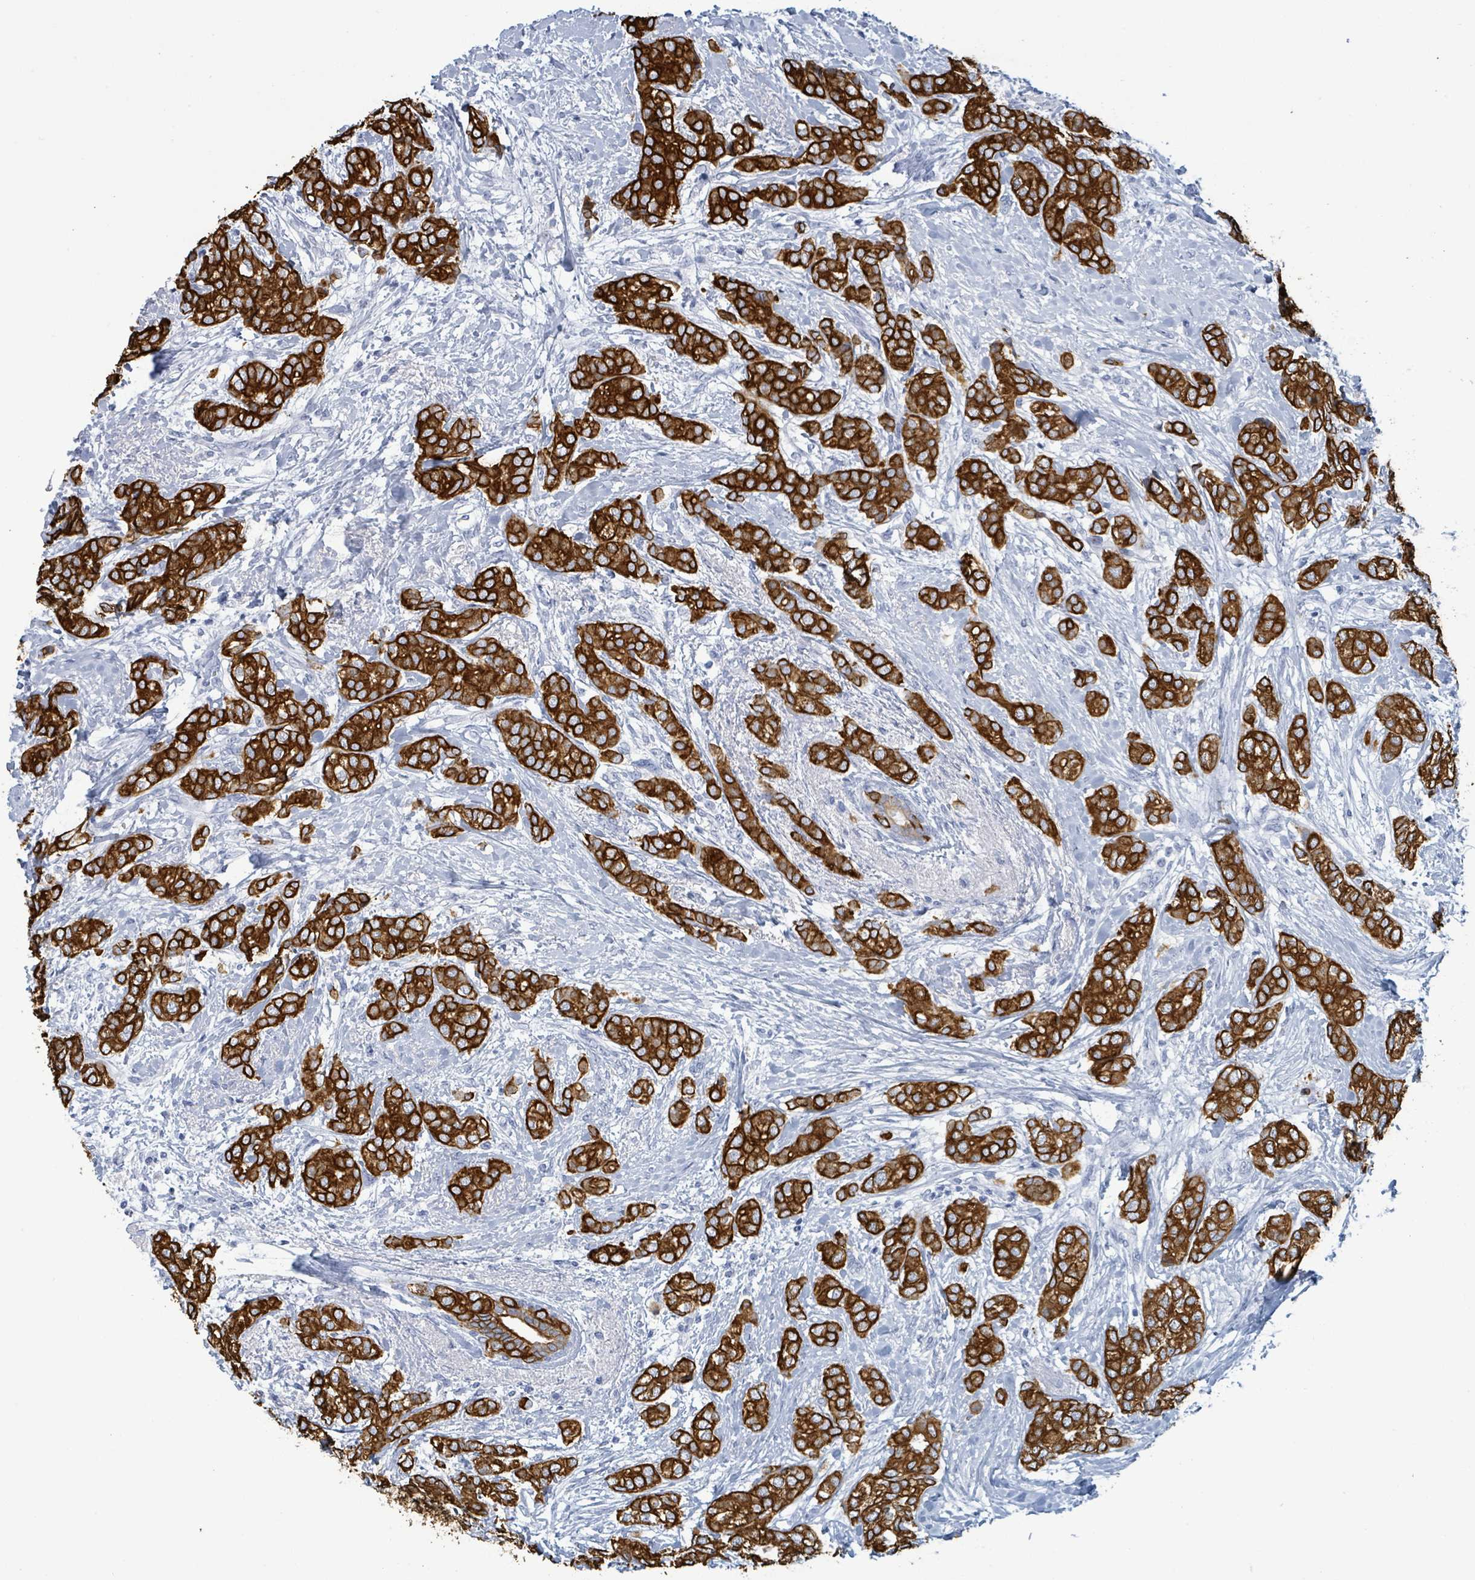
{"staining": {"intensity": "strong", "quantity": ">75%", "location": "cytoplasmic/membranous"}, "tissue": "breast cancer", "cell_type": "Tumor cells", "image_type": "cancer", "snomed": [{"axis": "morphology", "description": "Duct carcinoma"}, {"axis": "topography", "description": "Breast"}], "caption": "This is a histology image of immunohistochemistry (IHC) staining of invasive ductal carcinoma (breast), which shows strong expression in the cytoplasmic/membranous of tumor cells.", "gene": "KRT8", "patient": {"sex": "female", "age": 73}}